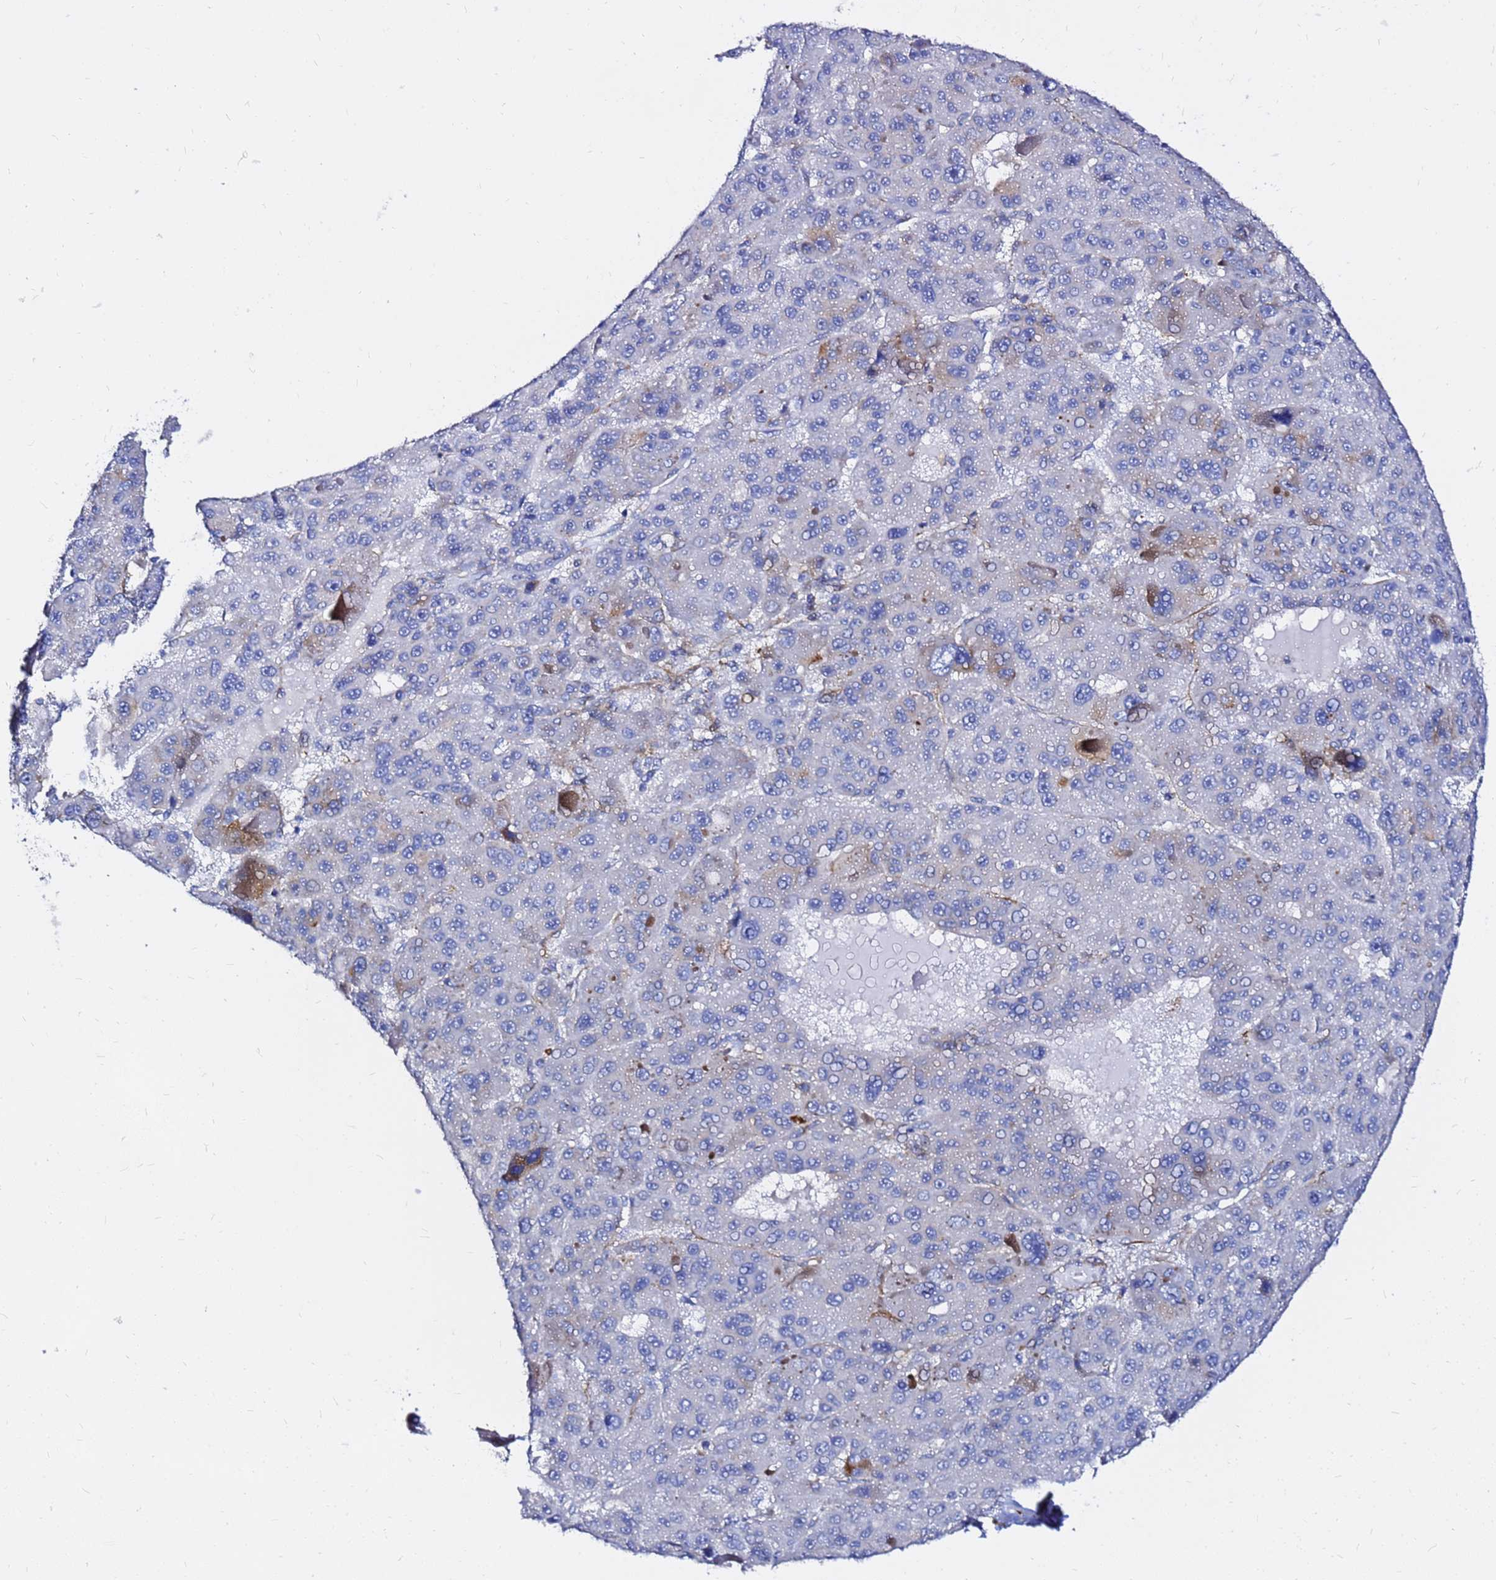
{"staining": {"intensity": "strong", "quantity": "<25%", "location": "cytoplasmic/membranous"}, "tissue": "liver cancer", "cell_type": "Tumor cells", "image_type": "cancer", "snomed": [{"axis": "morphology", "description": "Carcinoma, Hepatocellular, NOS"}, {"axis": "topography", "description": "Liver"}], "caption": "This is an image of immunohistochemistry (IHC) staining of liver cancer, which shows strong expression in the cytoplasmic/membranous of tumor cells.", "gene": "TUBA8", "patient": {"sex": "male", "age": 76}}